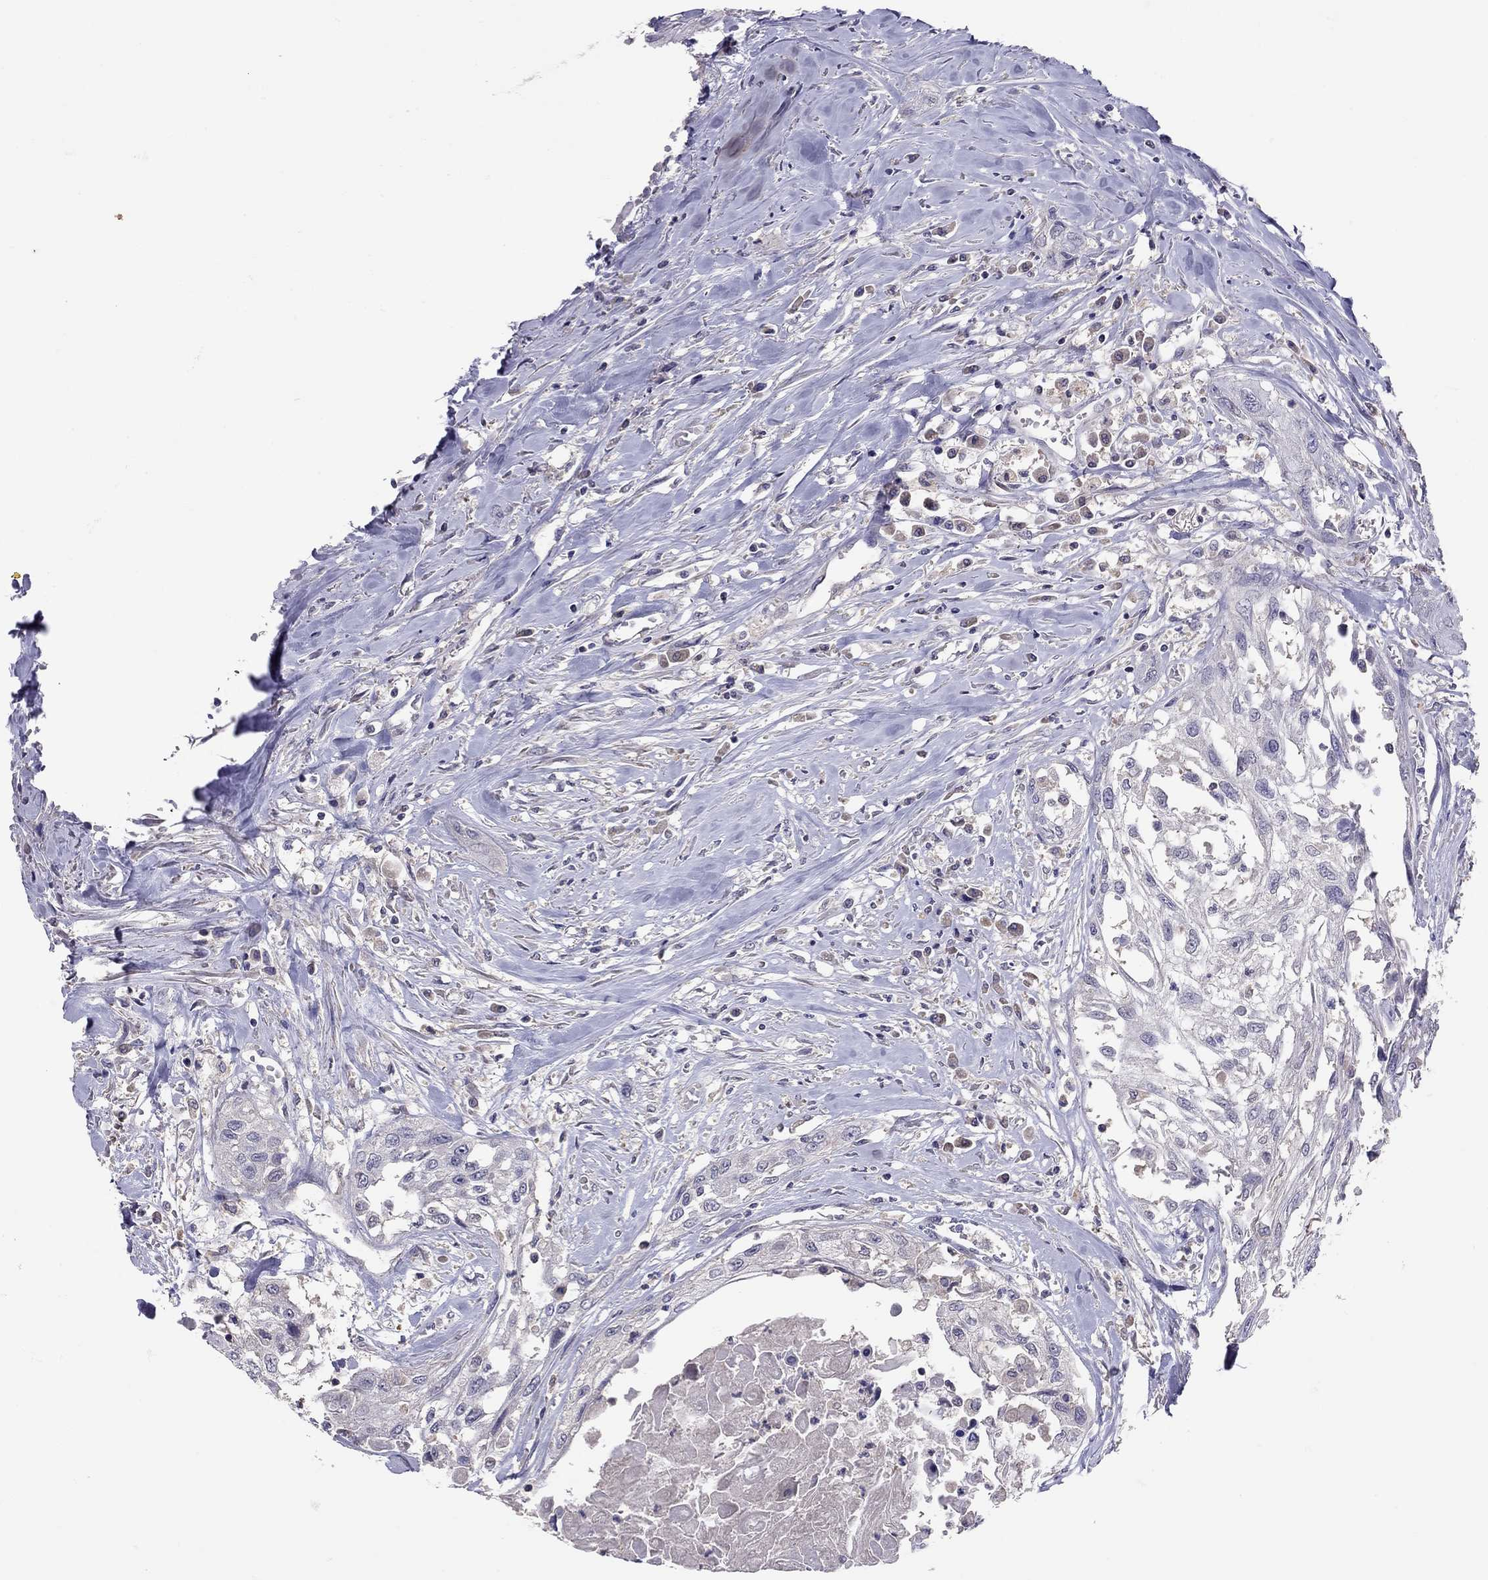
{"staining": {"intensity": "negative", "quantity": "none", "location": "none"}, "tissue": "head and neck cancer", "cell_type": "Tumor cells", "image_type": "cancer", "snomed": [{"axis": "morphology", "description": "Normal tissue, NOS"}, {"axis": "morphology", "description": "Squamous cell carcinoma, NOS"}, {"axis": "topography", "description": "Oral tissue"}, {"axis": "topography", "description": "Peripheral nerve tissue"}, {"axis": "topography", "description": "Head-Neck"}], "caption": "An immunohistochemistry histopathology image of head and neck cancer is shown. There is no staining in tumor cells of head and neck cancer. The staining is performed using DAB (3,3'-diaminobenzidine) brown chromogen with nuclei counter-stained in using hematoxylin.", "gene": "RTP5", "patient": {"sex": "female", "age": 59}}